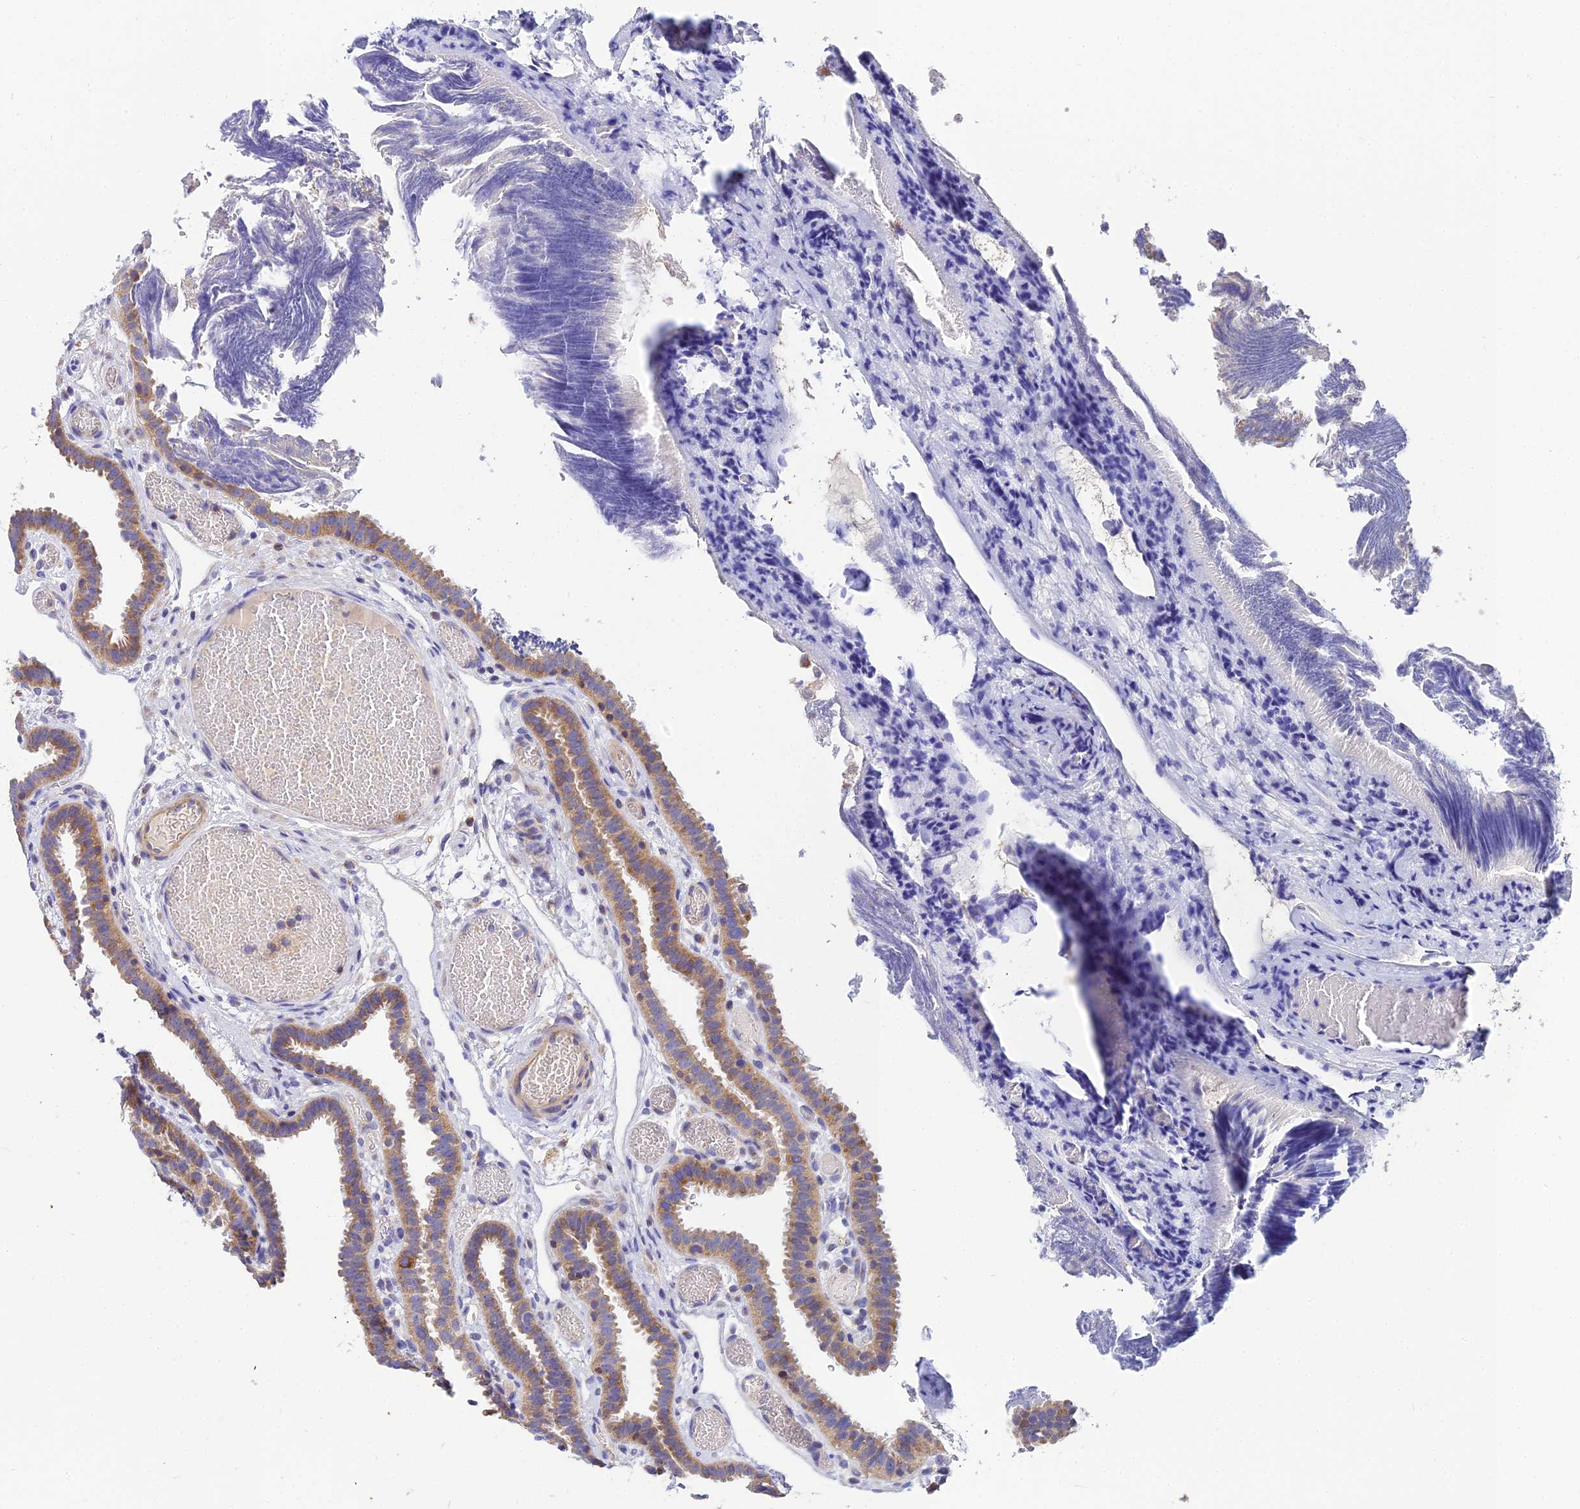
{"staining": {"intensity": "moderate", "quantity": ">75%", "location": "cytoplasmic/membranous"}, "tissue": "fallopian tube", "cell_type": "Glandular cells", "image_type": "normal", "snomed": [{"axis": "morphology", "description": "Normal tissue, NOS"}, {"axis": "topography", "description": "Fallopian tube"}], "caption": "This is a photomicrograph of immunohistochemistry (IHC) staining of normal fallopian tube, which shows moderate staining in the cytoplasmic/membranous of glandular cells.", "gene": "NIPSNAP3A", "patient": {"sex": "female", "age": 37}}